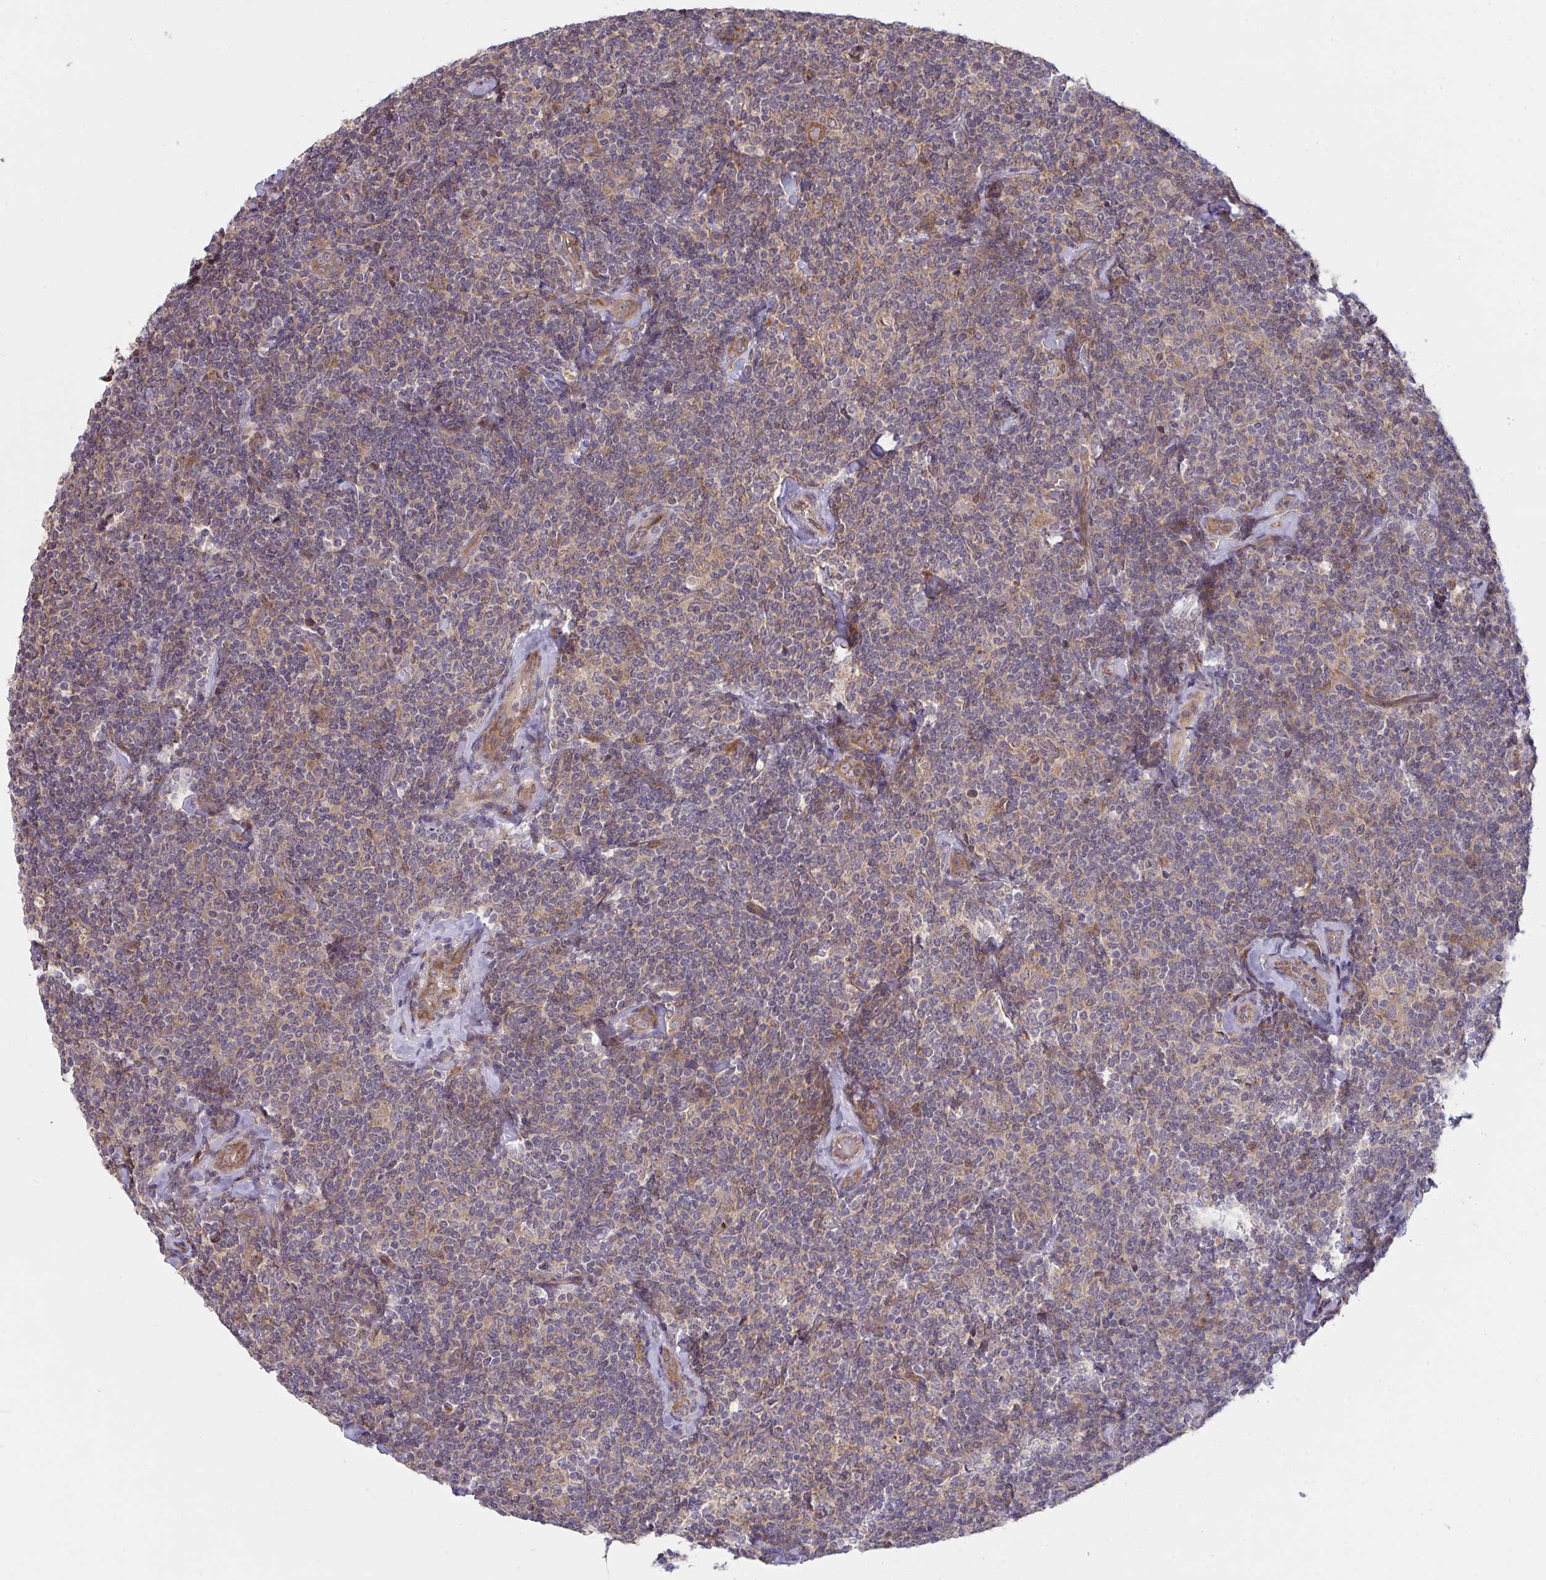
{"staining": {"intensity": "weak", "quantity": "<25%", "location": "cytoplasmic/membranous"}, "tissue": "lymphoma", "cell_type": "Tumor cells", "image_type": "cancer", "snomed": [{"axis": "morphology", "description": "Malignant lymphoma, non-Hodgkin's type, Low grade"}, {"axis": "topography", "description": "Lymph node"}], "caption": "Protein analysis of lymphoma shows no significant staining in tumor cells.", "gene": "CASP9", "patient": {"sex": "female", "age": 56}}